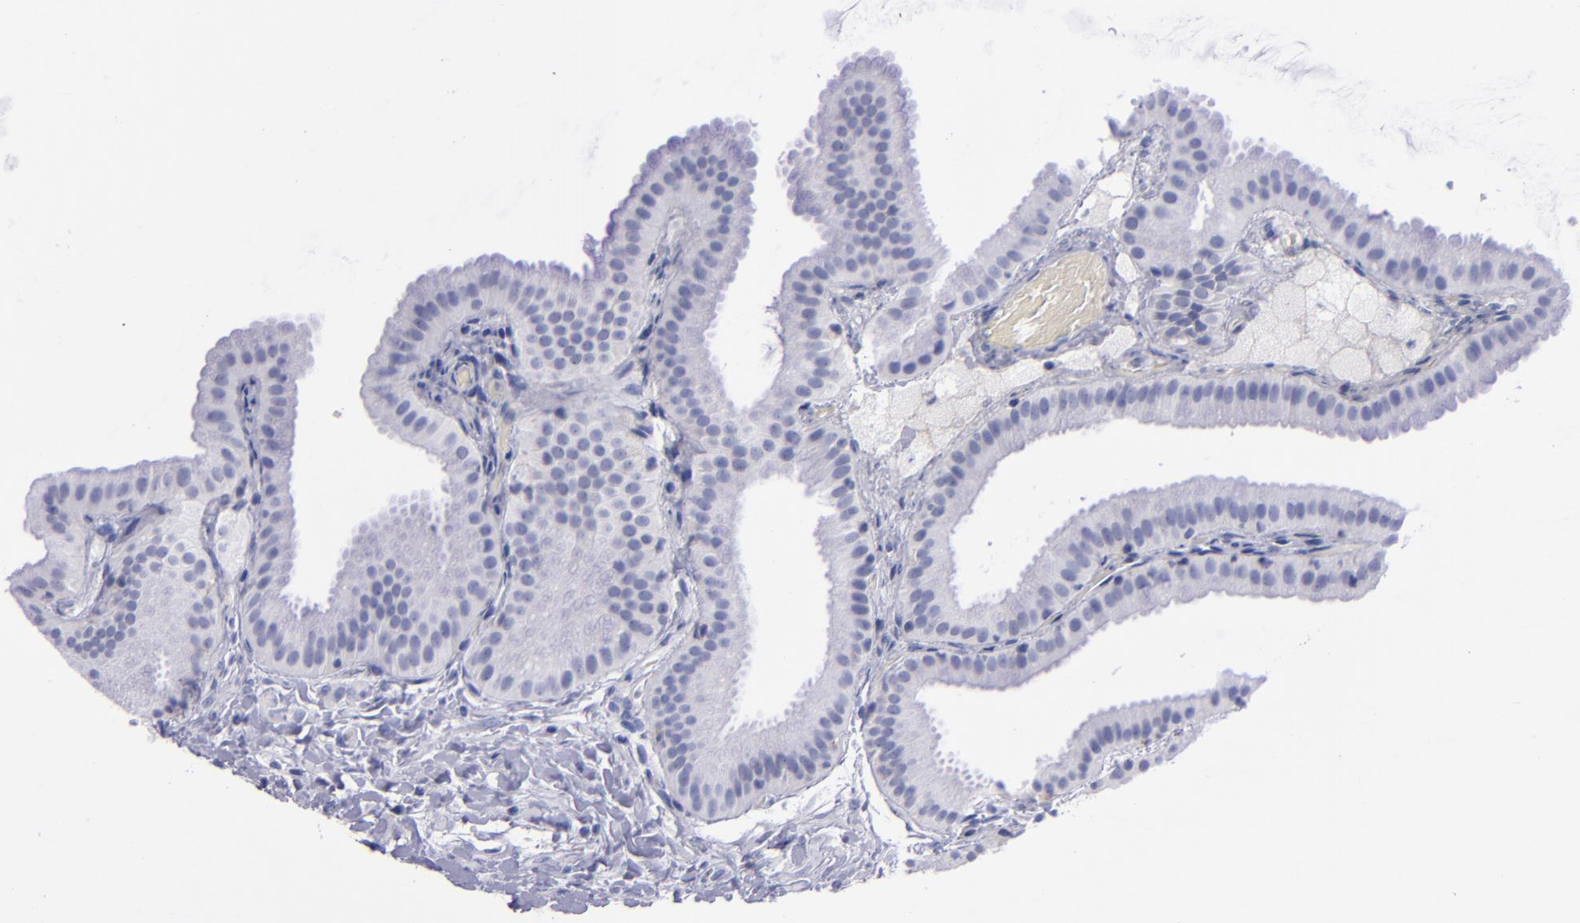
{"staining": {"intensity": "negative", "quantity": "none", "location": "none"}, "tissue": "gallbladder", "cell_type": "Glandular cells", "image_type": "normal", "snomed": [{"axis": "morphology", "description": "Normal tissue, NOS"}, {"axis": "topography", "description": "Gallbladder"}], "caption": "The IHC image has no significant staining in glandular cells of gallbladder.", "gene": "CD37", "patient": {"sex": "female", "age": 63}}